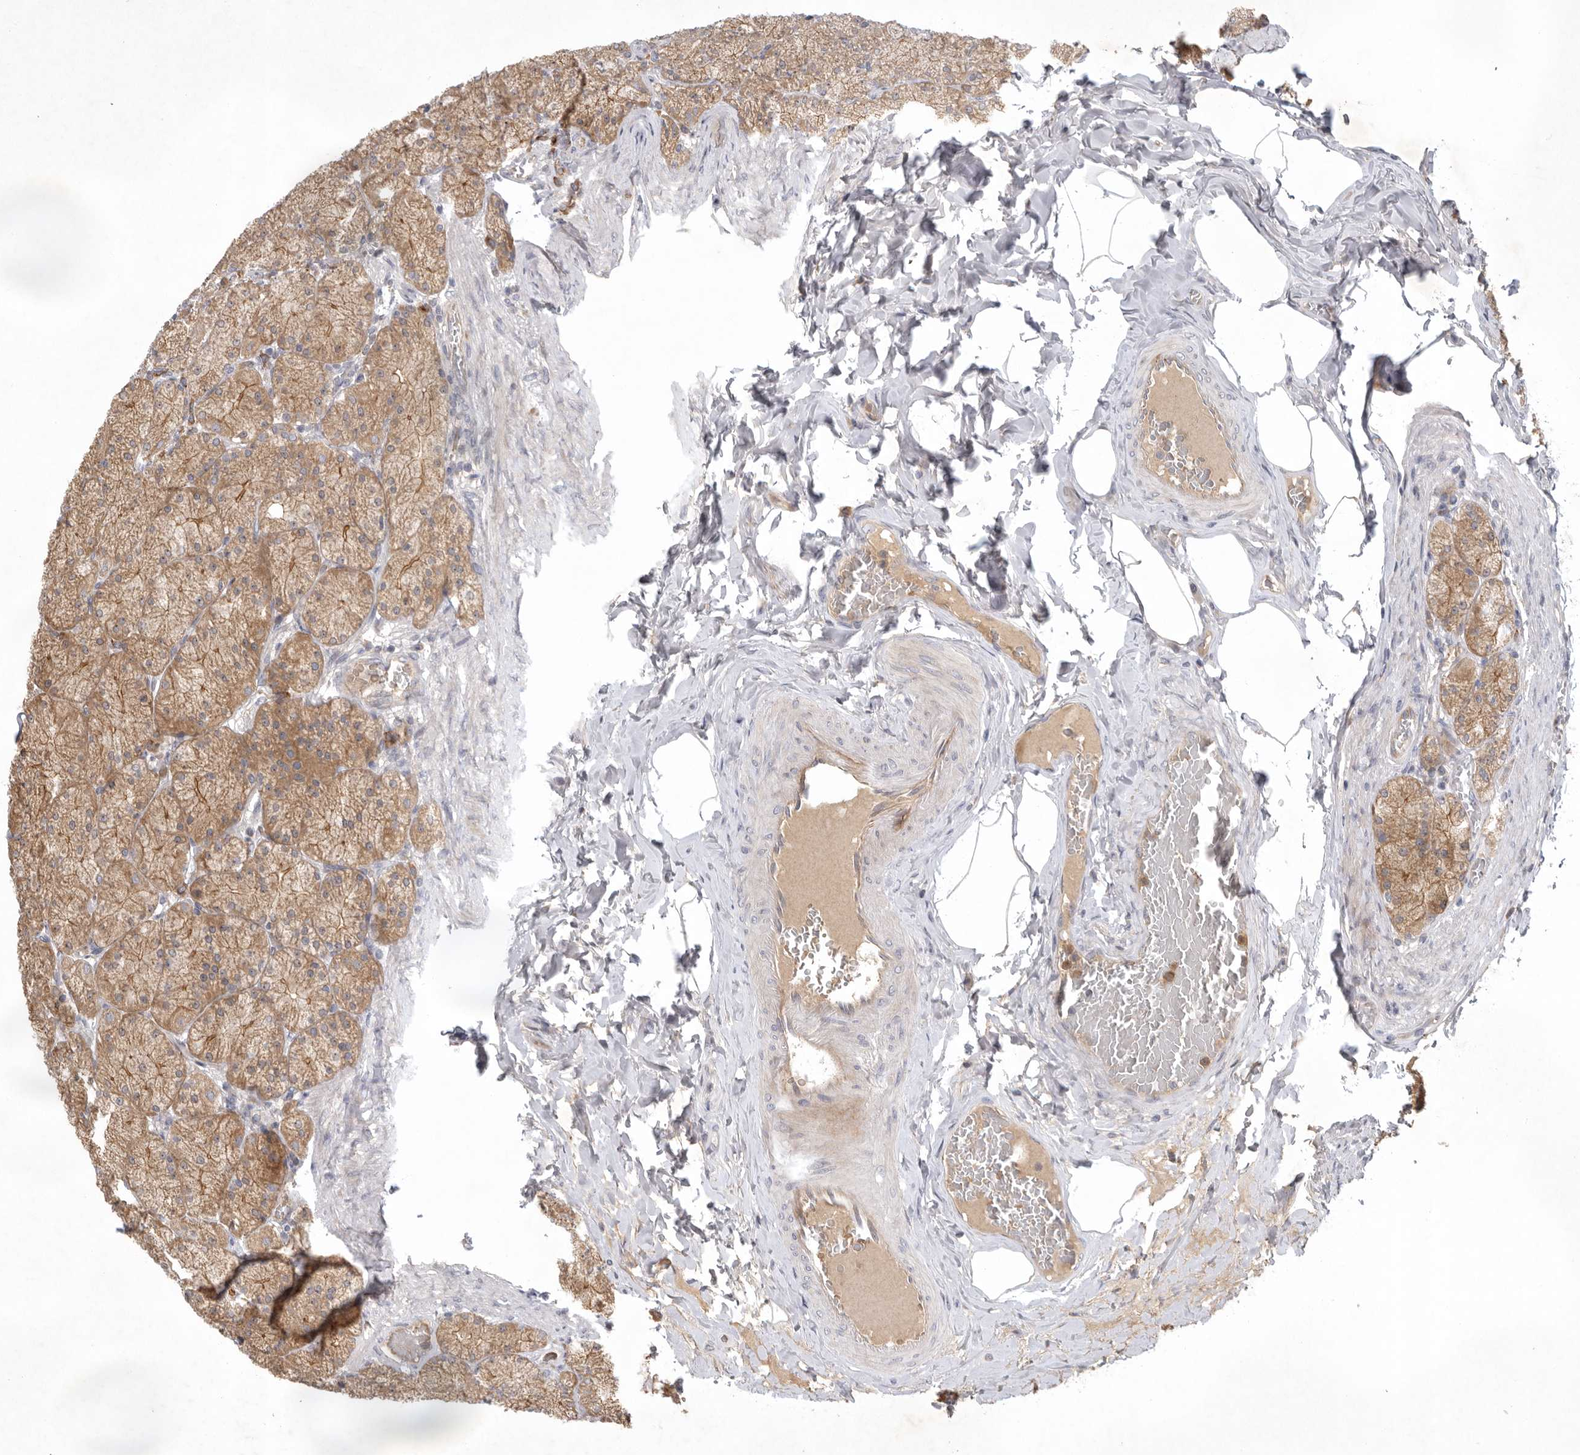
{"staining": {"intensity": "strong", "quantity": "25%-75%", "location": "cytoplasmic/membranous"}, "tissue": "stomach", "cell_type": "Glandular cells", "image_type": "normal", "snomed": [{"axis": "morphology", "description": "Normal tissue, NOS"}, {"axis": "topography", "description": "Stomach, upper"}], "caption": "Immunohistochemistry (IHC) of normal human stomach demonstrates high levels of strong cytoplasmic/membranous positivity in about 25%-75% of glandular cells.", "gene": "KIF2B", "patient": {"sex": "female", "age": 56}}